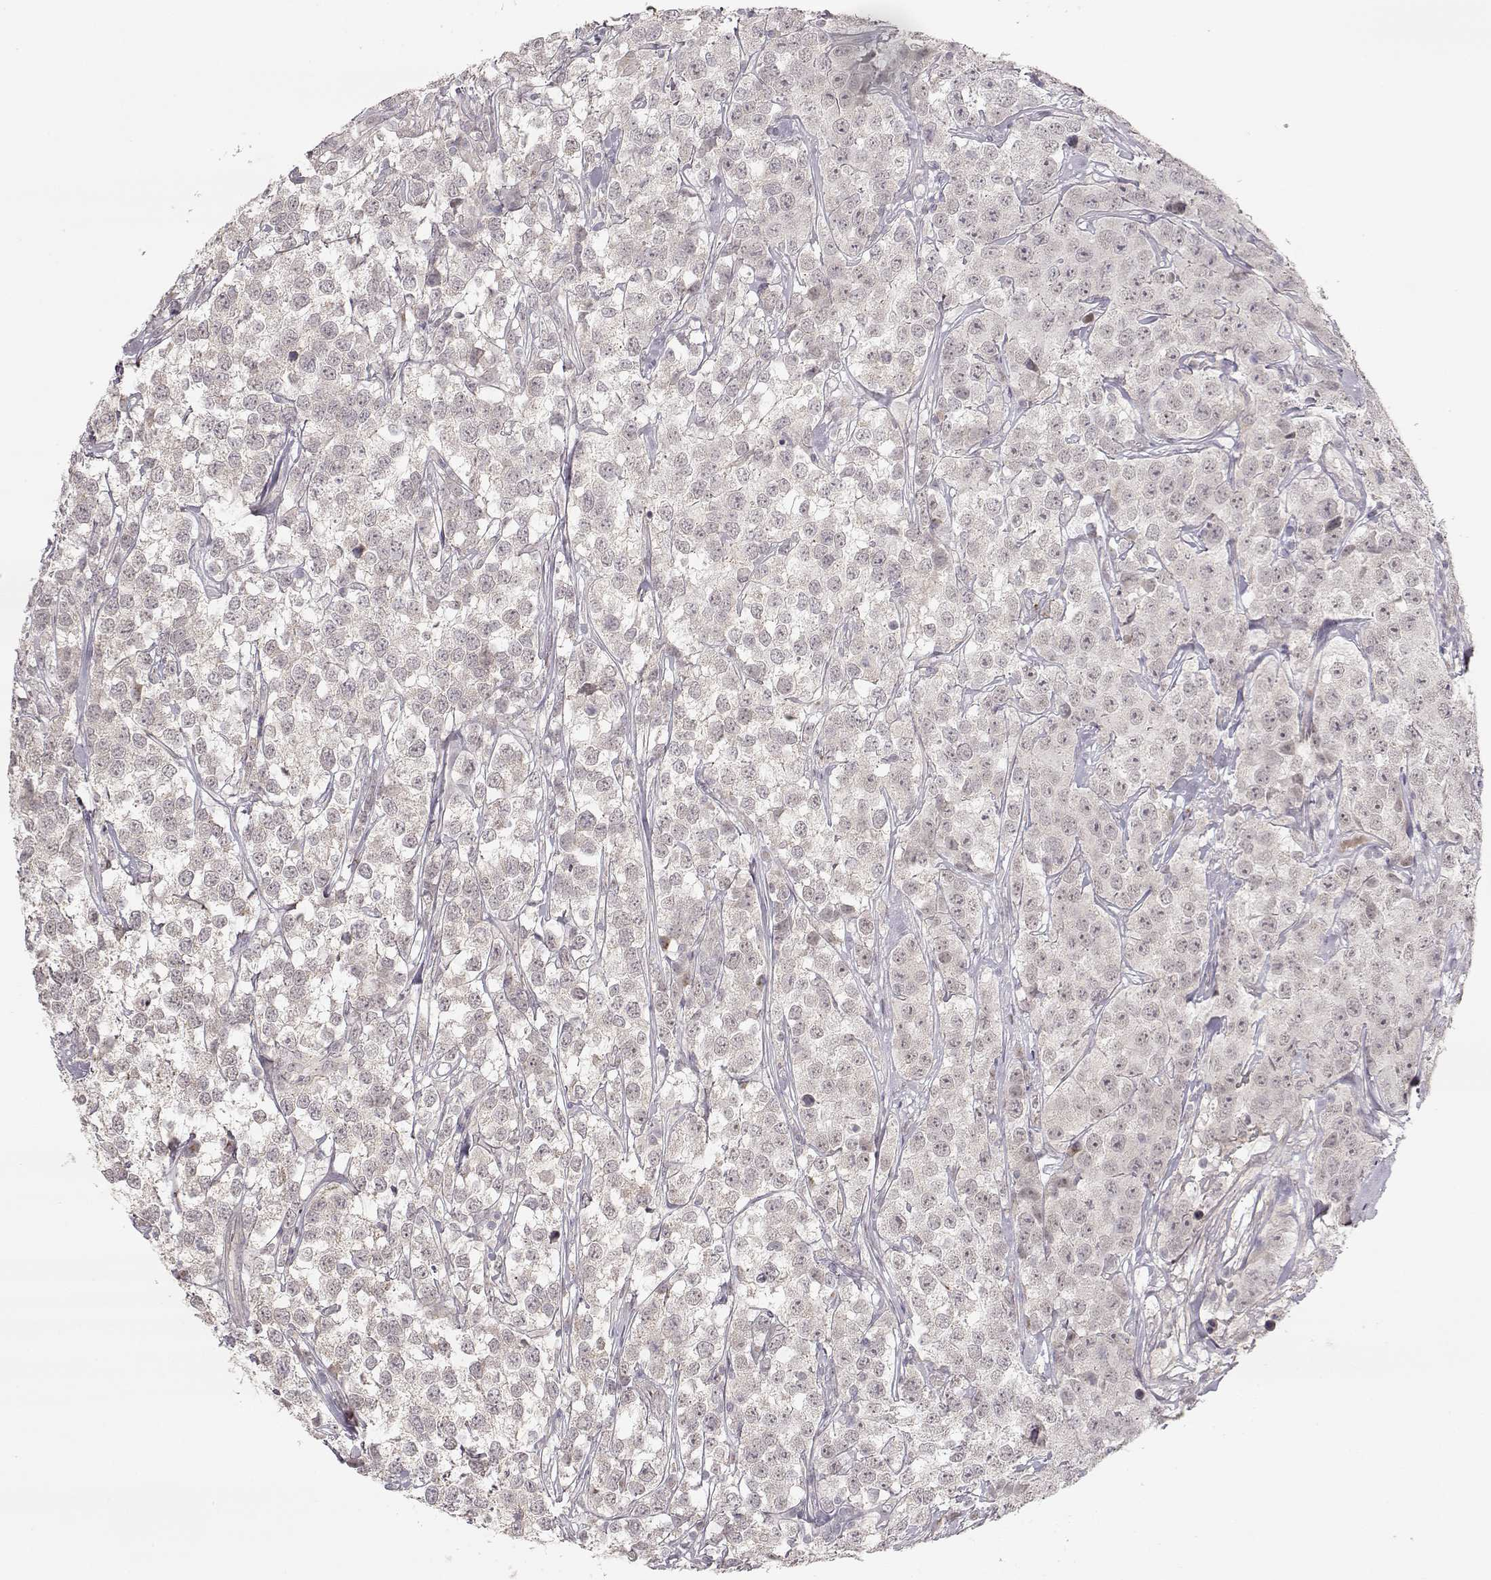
{"staining": {"intensity": "negative", "quantity": "none", "location": "none"}, "tissue": "testis cancer", "cell_type": "Tumor cells", "image_type": "cancer", "snomed": [{"axis": "morphology", "description": "Seminoma, NOS"}, {"axis": "topography", "description": "Testis"}], "caption": "Immunohistochemistry (IHC) micrograph of testis seminoma stained for a protein (brown), which exhibits no positivity in tumor cells.", "gene": "PNMT", "patient": {"sex": "male", "age": 59}}